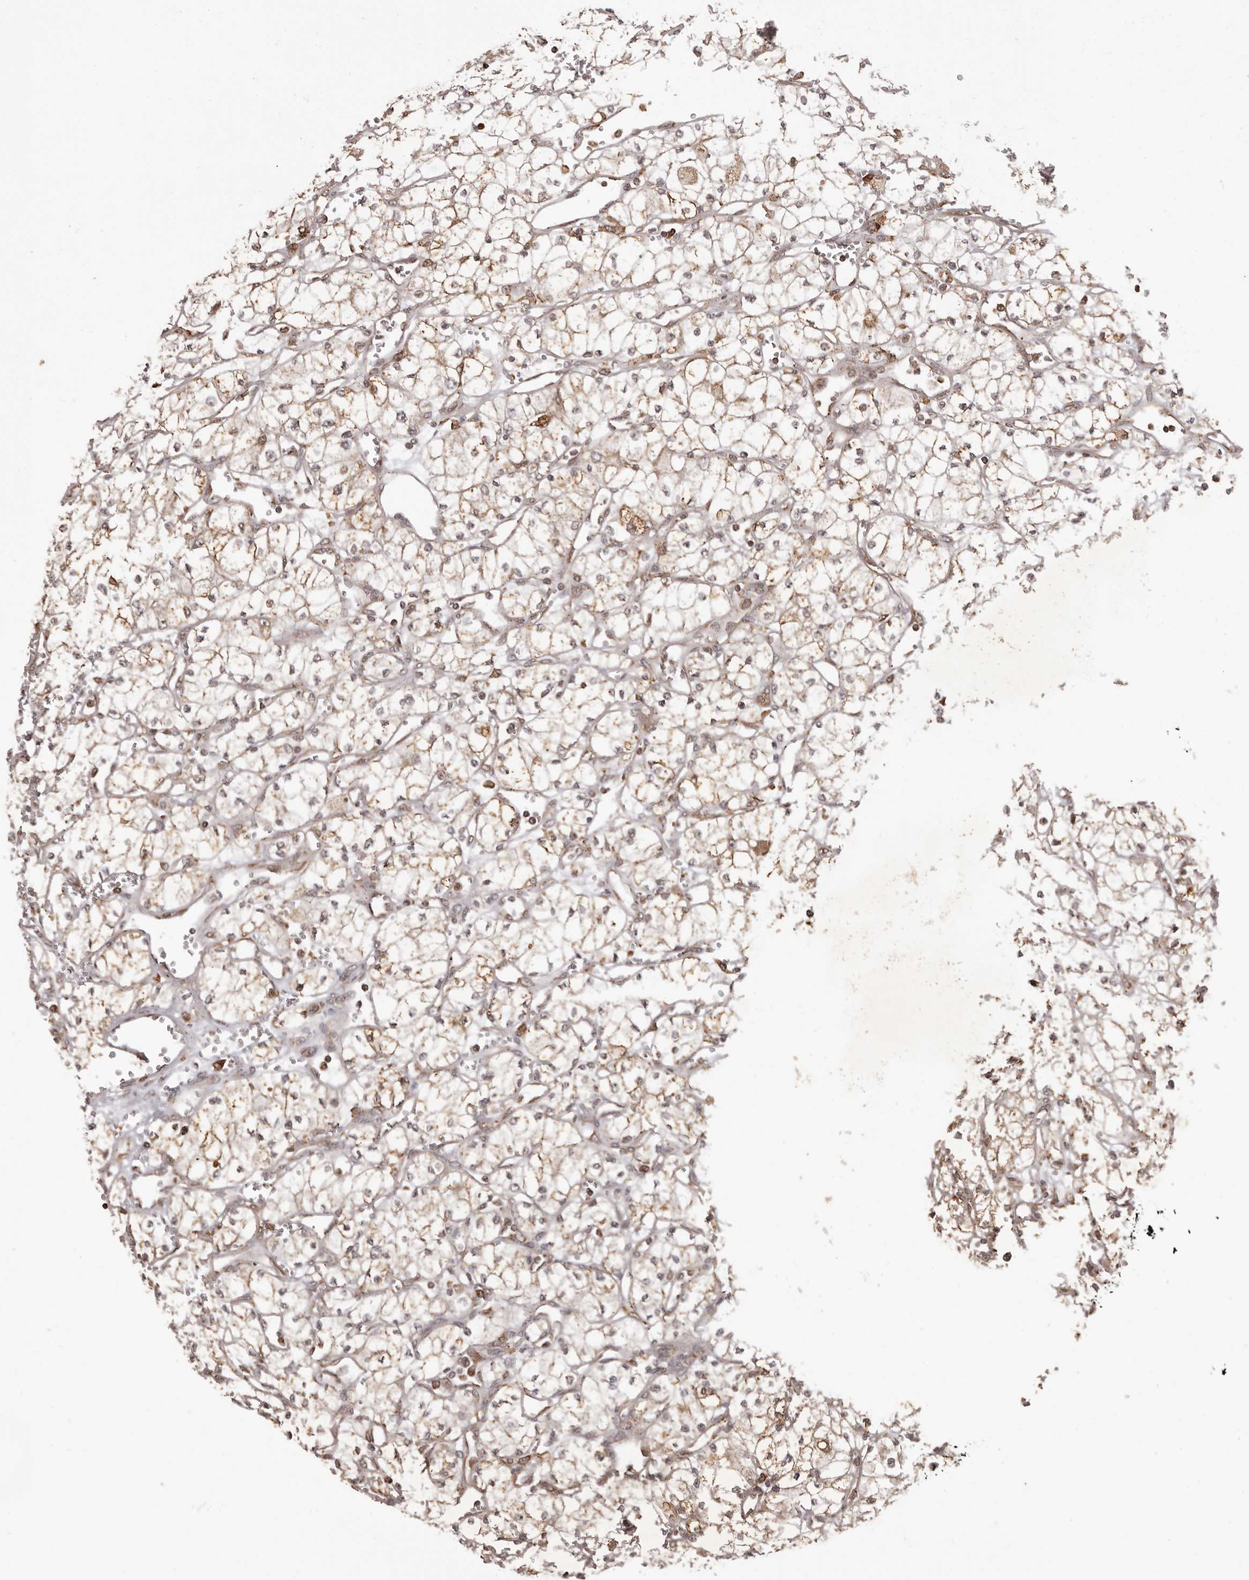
{"staining": {"intensity": "weak", "quantity": ">75%", "location": "cytoplasmic/membranous"}, "tissue": "renal cancer", "cell_type": "Tumor cells", "image_type": "cancer", "snomed": [{"axis": "morphology", "description": "Adenocarcinoma, NOS"}, {"axis": "topography", "description": "Kidney"}], "caption": "IHC photomicrograph of neoplastic tissue: renal cancer (adenocarcinoma) stained using immunohistochemistry exhibits low levels of weak protein expression localized specifically in the cytoplasmic/membranous of tumor cells, appearing as a cytoplasmic/membranous brown color.", "gene": "IL32", "patient": {"sex": "male", "age": 59}}